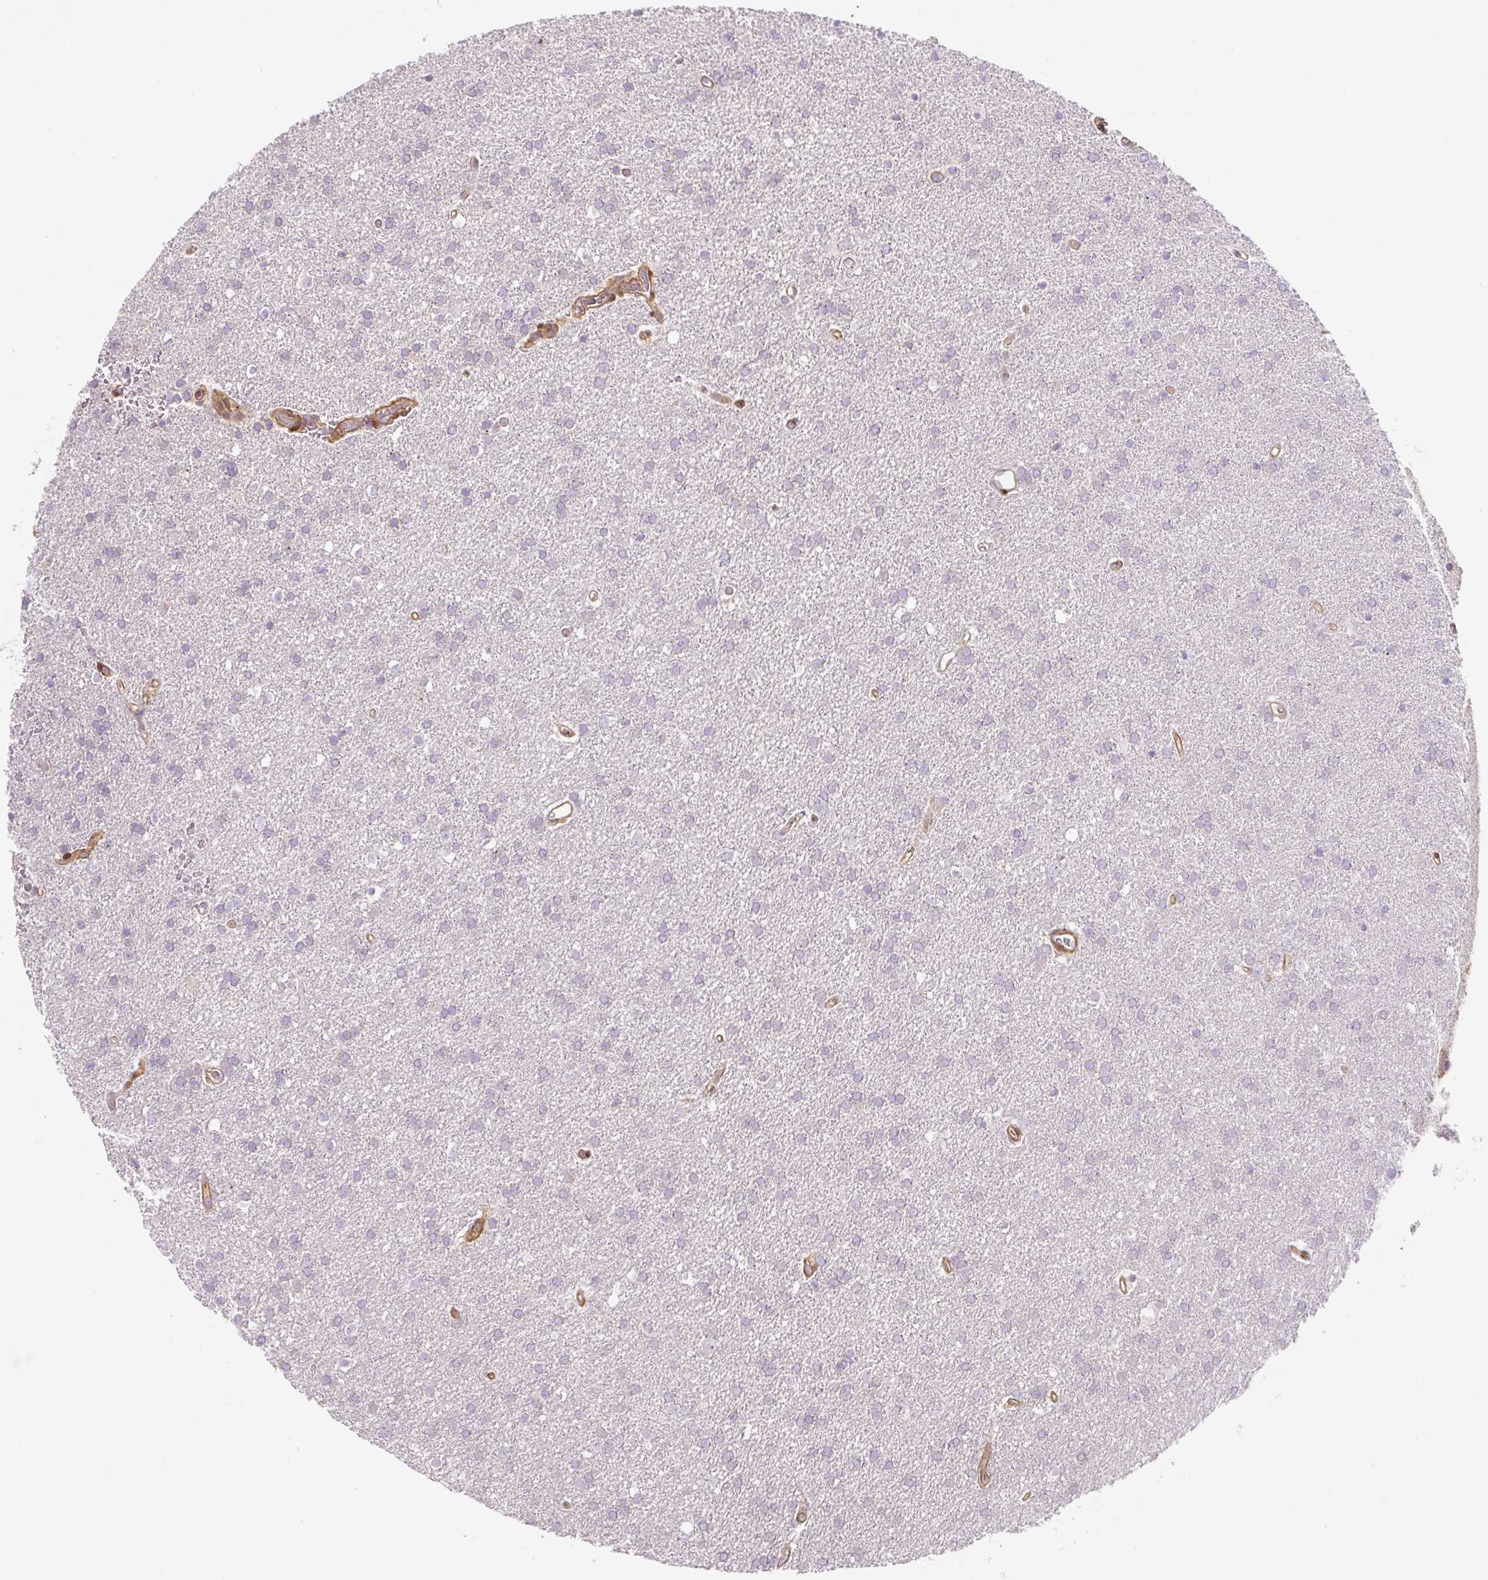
{"staining": {"intensity": "negative", "quantity": "none", "location": "none"}, "tissue": "glioma", "cell_type": "Tumor cells", "image_type": "cancer", "snomed": [{"axis": "morphology", "description": "Glioma, malignant, Low grade"}, {"axis": "topography", "description": "Brain"}], "caption": "High magnification brightfield microscopy of glioma stained with DAB (3,3'-diaminobenzidine) (brown) and counterstained with hematoxylin (blue): tumor cells show no significant expression.", "gene": "RASA1", "patient": {"sex": "female", "age": 34}}